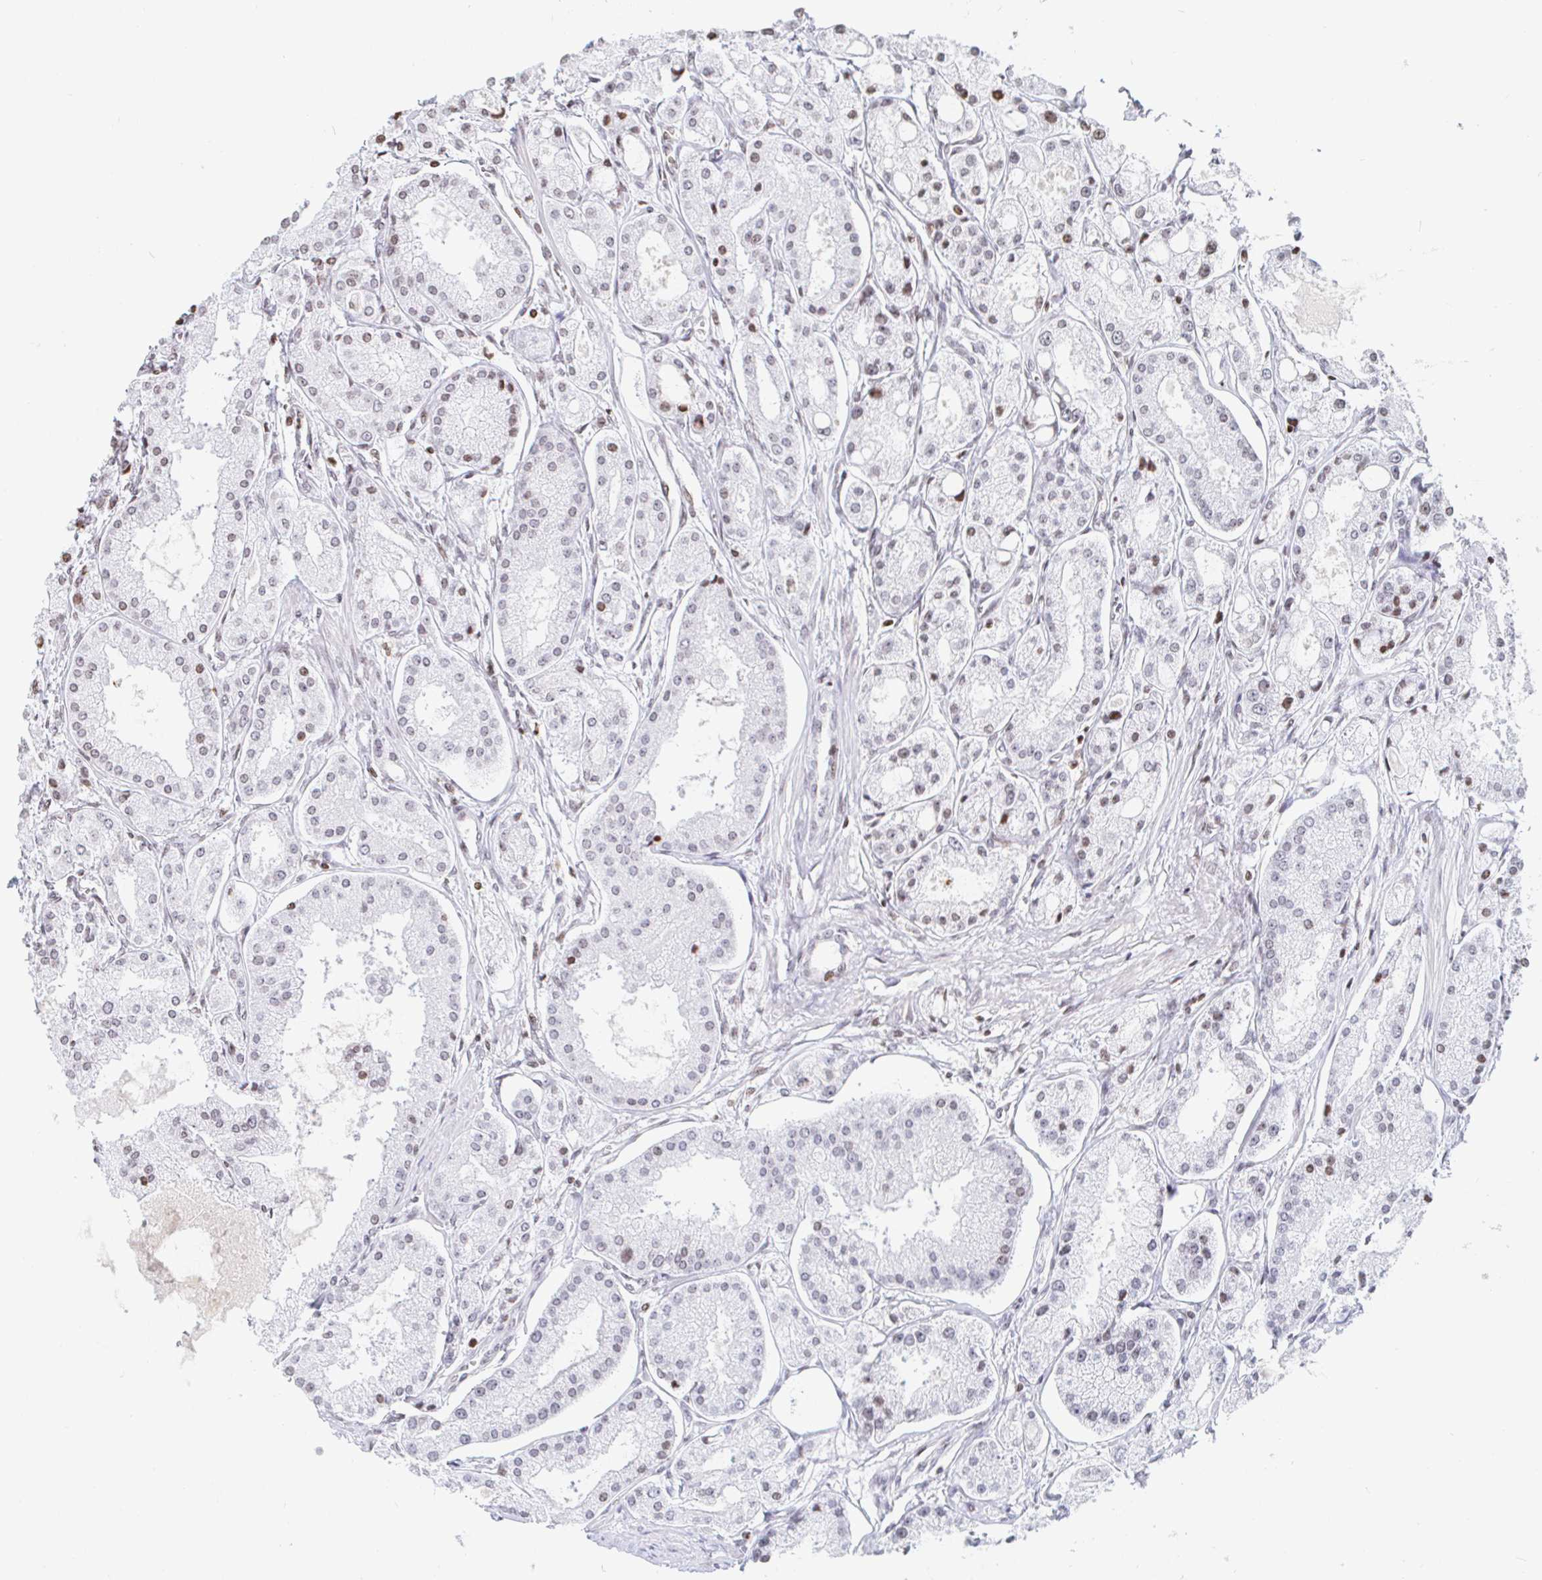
{"staining": {"intensity": "weak", "quantity": "<25%", "location": "nuclear"}, "tissue": "prostate cancer", "cell_type": "Tumor cells", "image_type": "cancer", "snomed": [{"axis": "morphology", "description": "Adenocarcinoma, High grade"}, {"axis": "topography", "description": "Prostate"}], "caption": "Tumor cells are negative for brown protein staining in prostate cancer.", "gene": "HOXC10", "patient": {"sex": "male", "age": 66}}